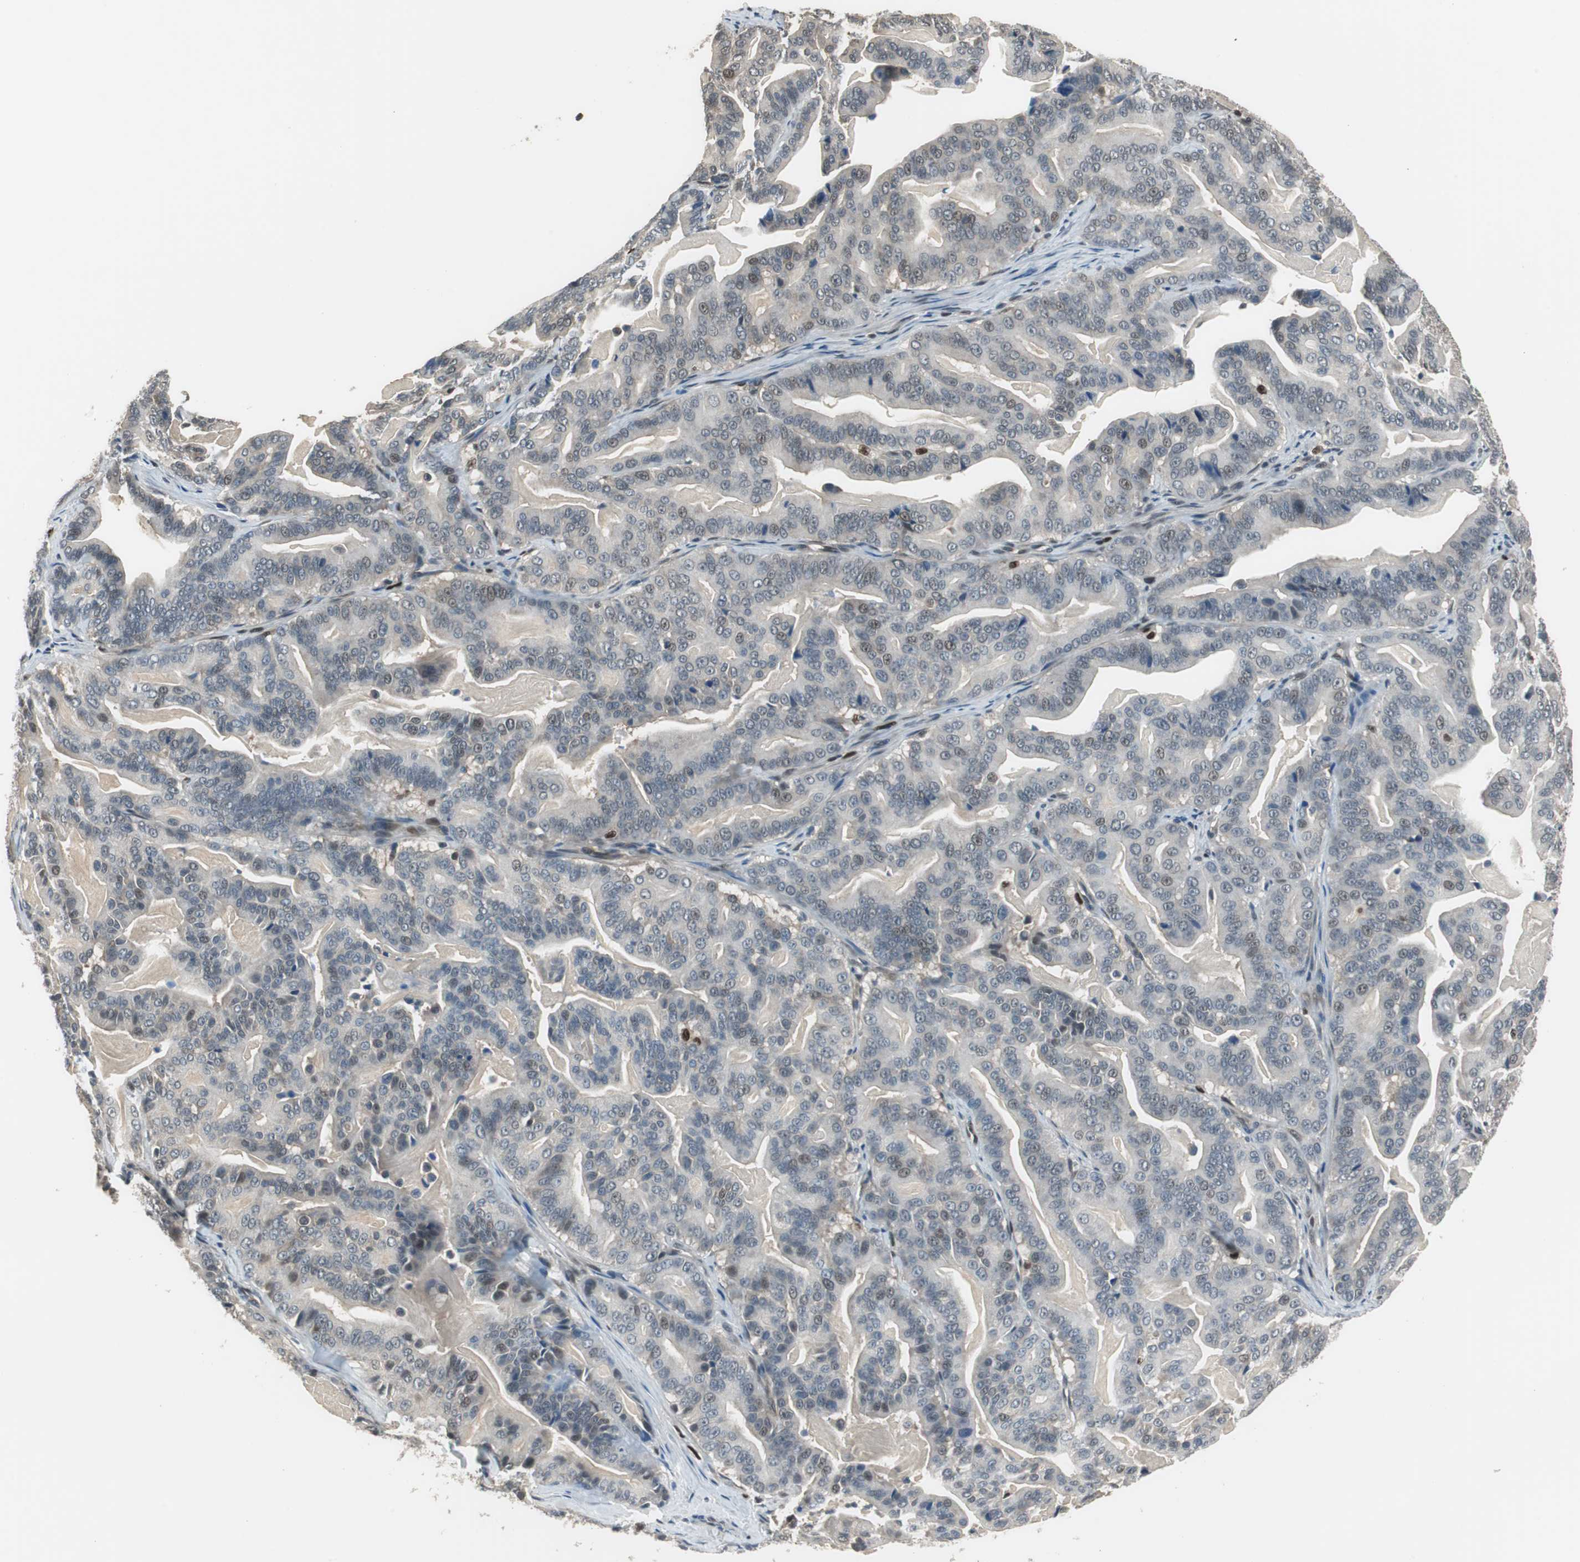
{"staining": {"intensity": "weak", "quantity": "<25%", "location": "nuclear"}, "tissue": "pancreatic cancer", "cell_type": "Tumor cells", "image_type": "cancer", "snomed": [{"axis": "morphology", "description": "Adenocarcinoma, NOS"}, {"axis": "topography", "description": "Pancreas"}], "caption": "This is an immunohistochemistry (IHC) photomicrograph of adenocarcinoma (pancreatic). There is no positivity in tumor cells.", "gene": "MAFB", "patient": {"sex": "male", "age": 63}}